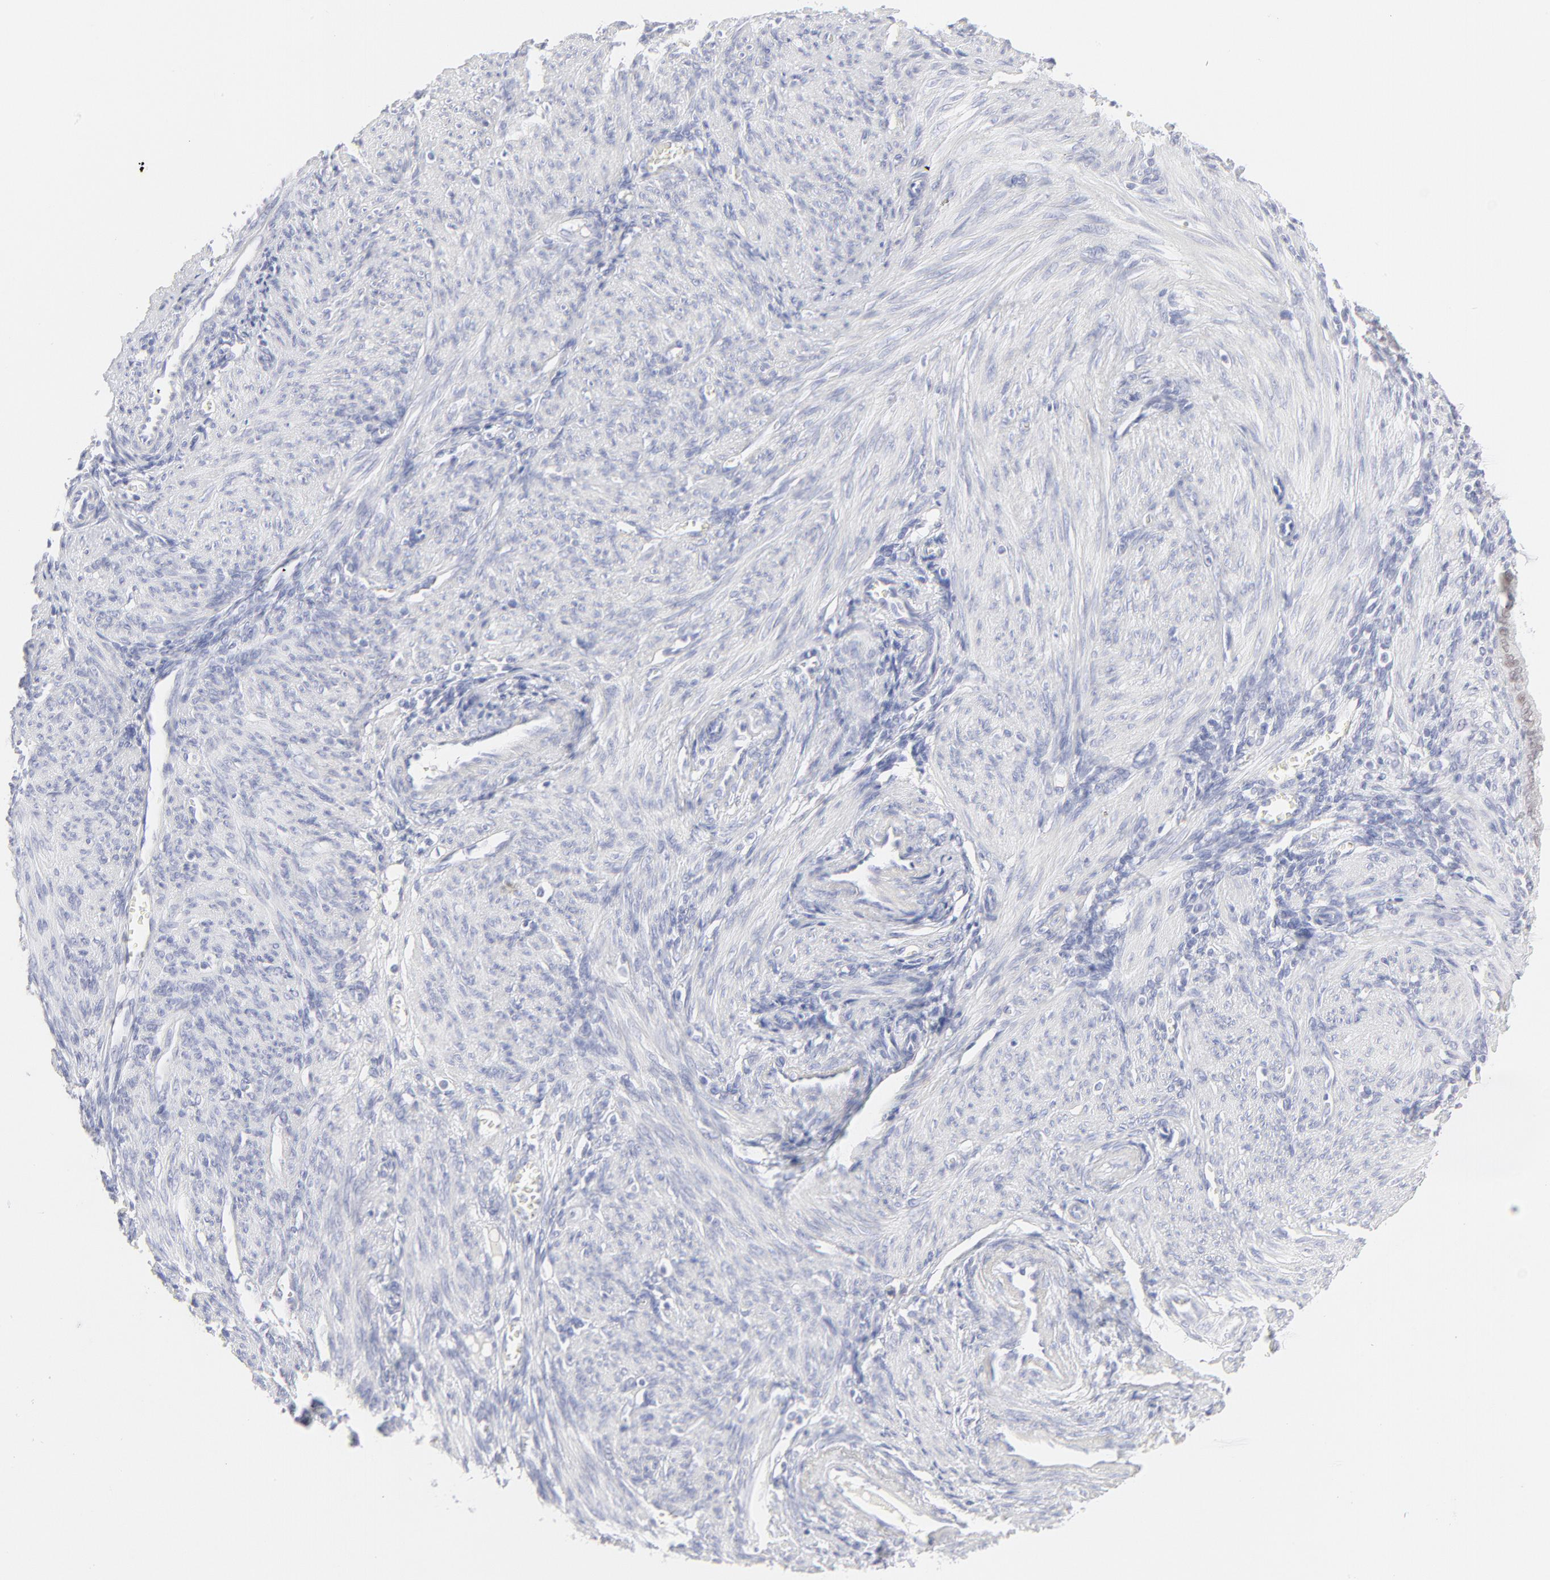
{"staining": {"intensity": "negative", "quantity": "none", "location": "none"}, "tissue": "endometrium", "cell_type": "Cells in endometrial stroma", "image_type": "normal", "snomed": [{"axis": "morphology", "description": "Normal tissue, NOS"}, {"axis": "topography", "description": "Endometrium"}], "caption": "Micrograph shows no significant protein staining in cells in endometrial stroma of normal endometrium.", "gene": "ELF3", "patient": {"sex": "female", "age": 72}}